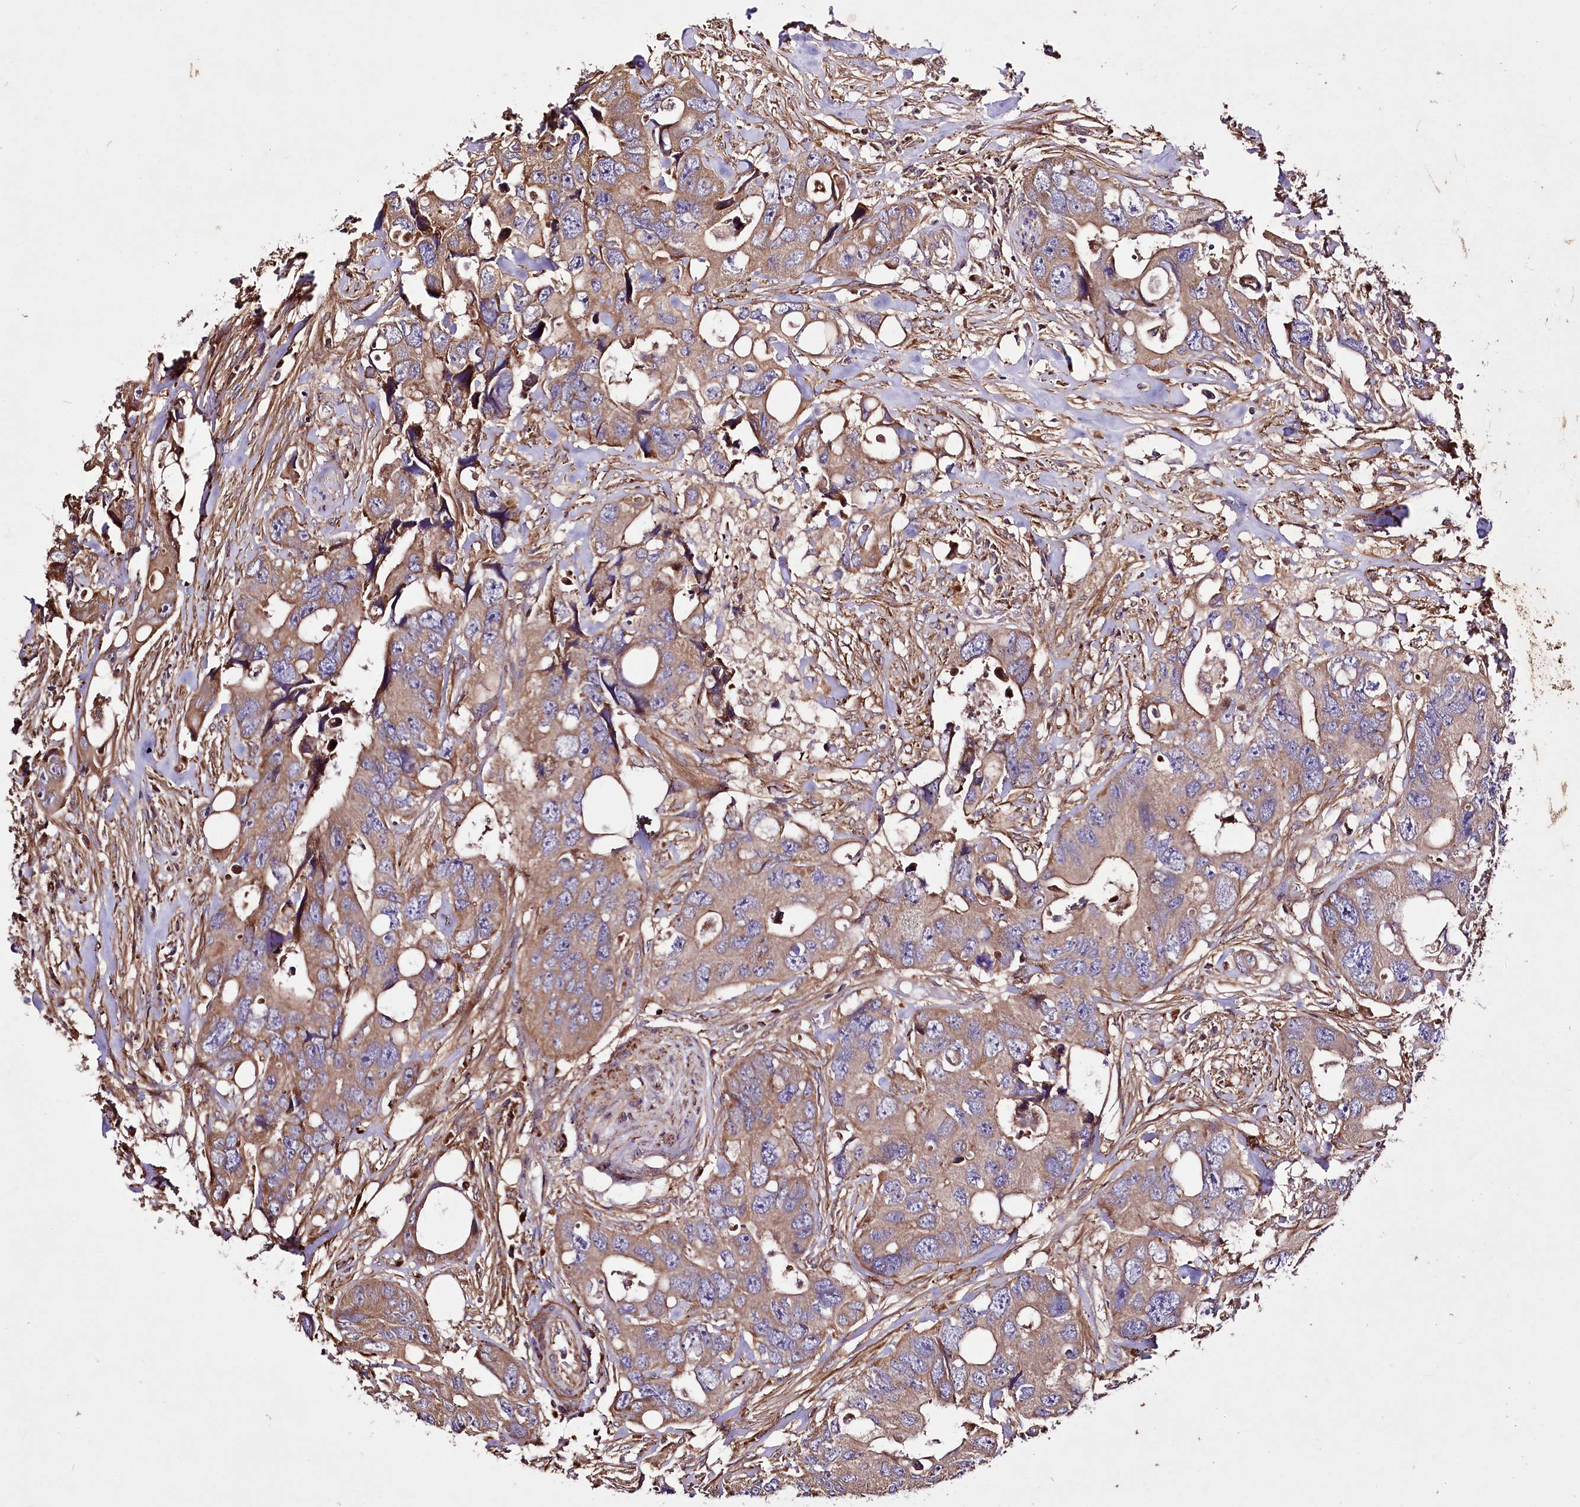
{"staining": {"intensity": "moderate", "quantity": ">75%", "location": "cytoplasmic/membranous"}, "tissue": "colorectal cancer", "cell_type": "Tumor cells", "image_type": "cancer", "snomed": [{"axis": "morphology", "description": "Adenocarcinoma, NOS"}, {"axis": "topography", "description": "Rectum"}], "caption": "A photomicrograph of human colorectal cancer (adenocarcinoma) stained for a protein exhibits moderate cytoplasmic/membranous brown staining in tumor cells.", "gene": "WWC1", "patient": {"sex": "male", "age": 57}}